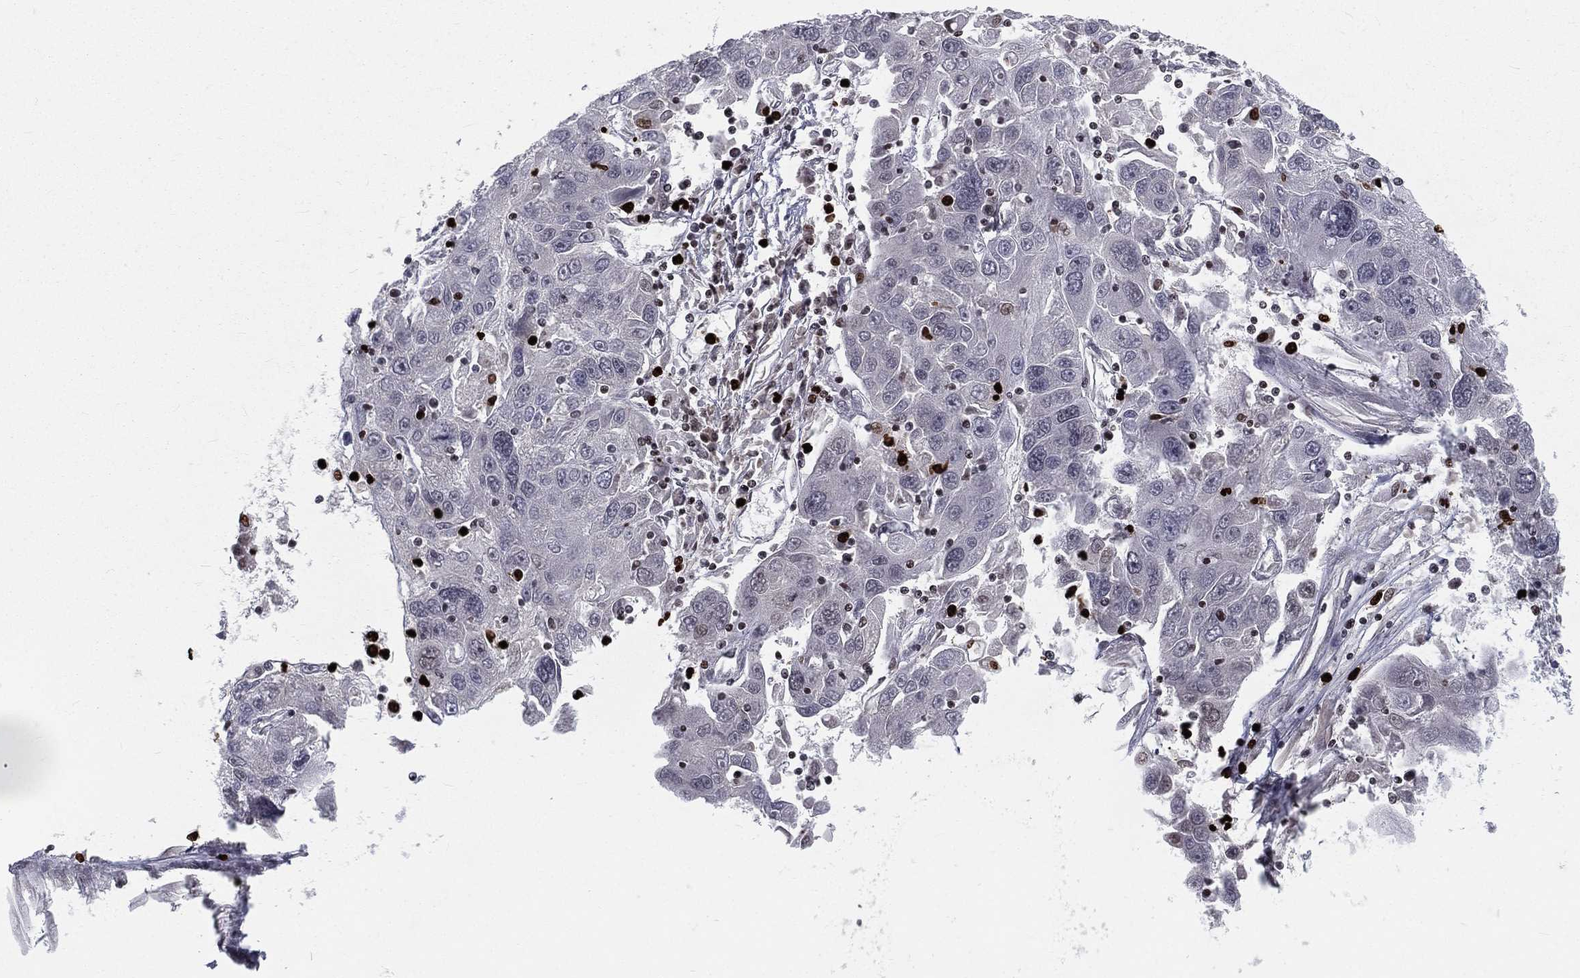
{"staining": {"intensity": "negative", "quantity": "none", "location": "none"}, "tissue": "stomach cancer", "cell_type": "Tumor cells", "image_type": "cancer", "snomed": [{"axis": "morphology", "description": "Adenocarcinoma, NOS"}, {"axis": "topography", "description": "Stomach"}], "caption": "Histopathology image shows no significant protein staining in tumor cells of stomach cancer (adenocarcinoma). The staining is performed using DAB brown chromogen with nuclei counter-stained in using hematoxylin.", "gene": "MNDA", "patient": {"sex": "male", "age": 56}}